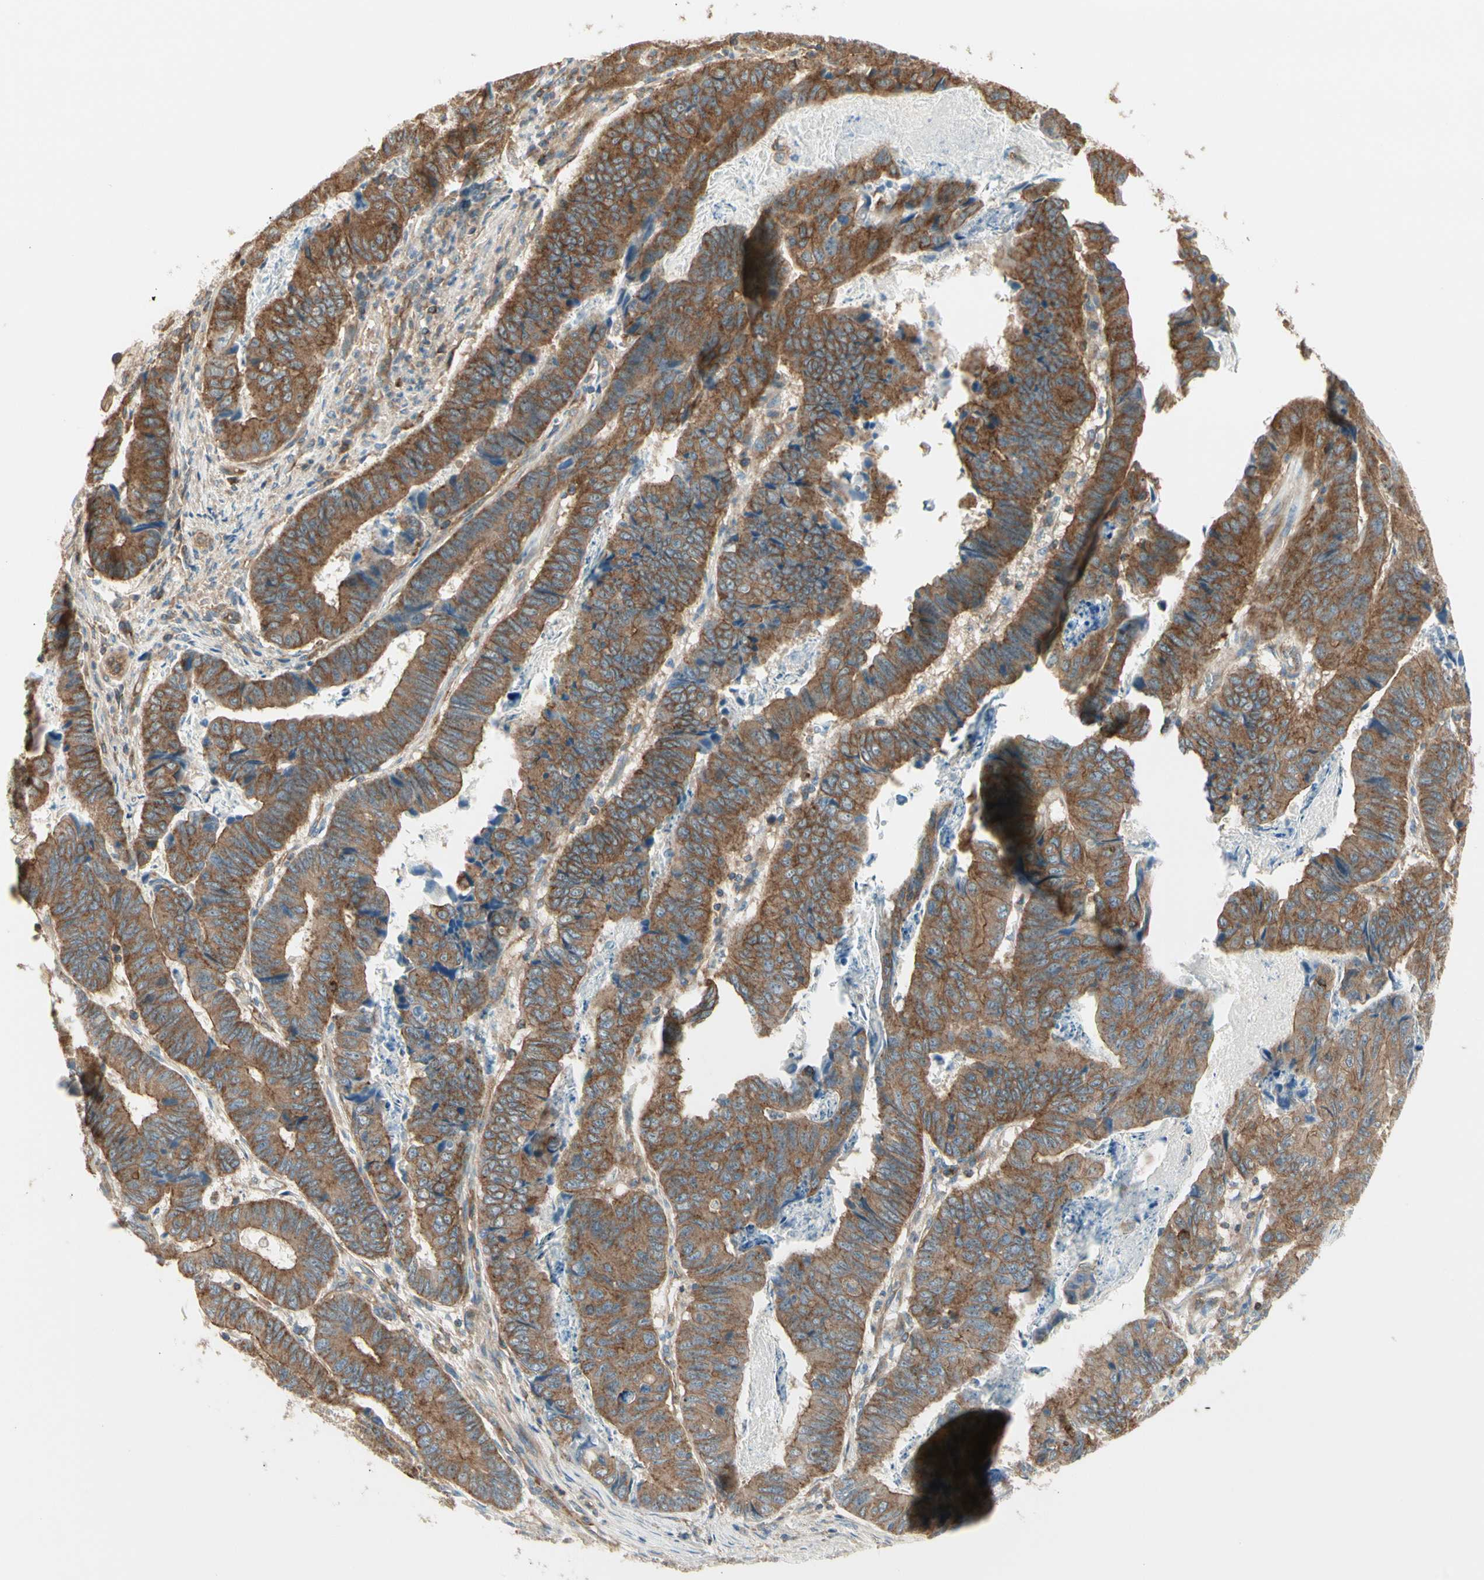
{"staining": {"intensity": "moderate", "quantity": ">75%", "location": "cytoplasmic/membranous"}, "tissue": "stomach cancer", "cell_type": "Tumor cells", "image_type": "cancer", "snomed": [{"axis": "morphology", "description": "Adenocarcinoma, NOS"}, {"axis": "topography", "description": "Stomach, lower"}], "caption": "IHC image of stomach cancer stained for a protein (brown), which shows medium levels of moderate cytoplasmic/membranous expression in approximately >75% of tumor cells.", "gene": "AGFG1", "patient": {"sex": "male", "age": 77}}